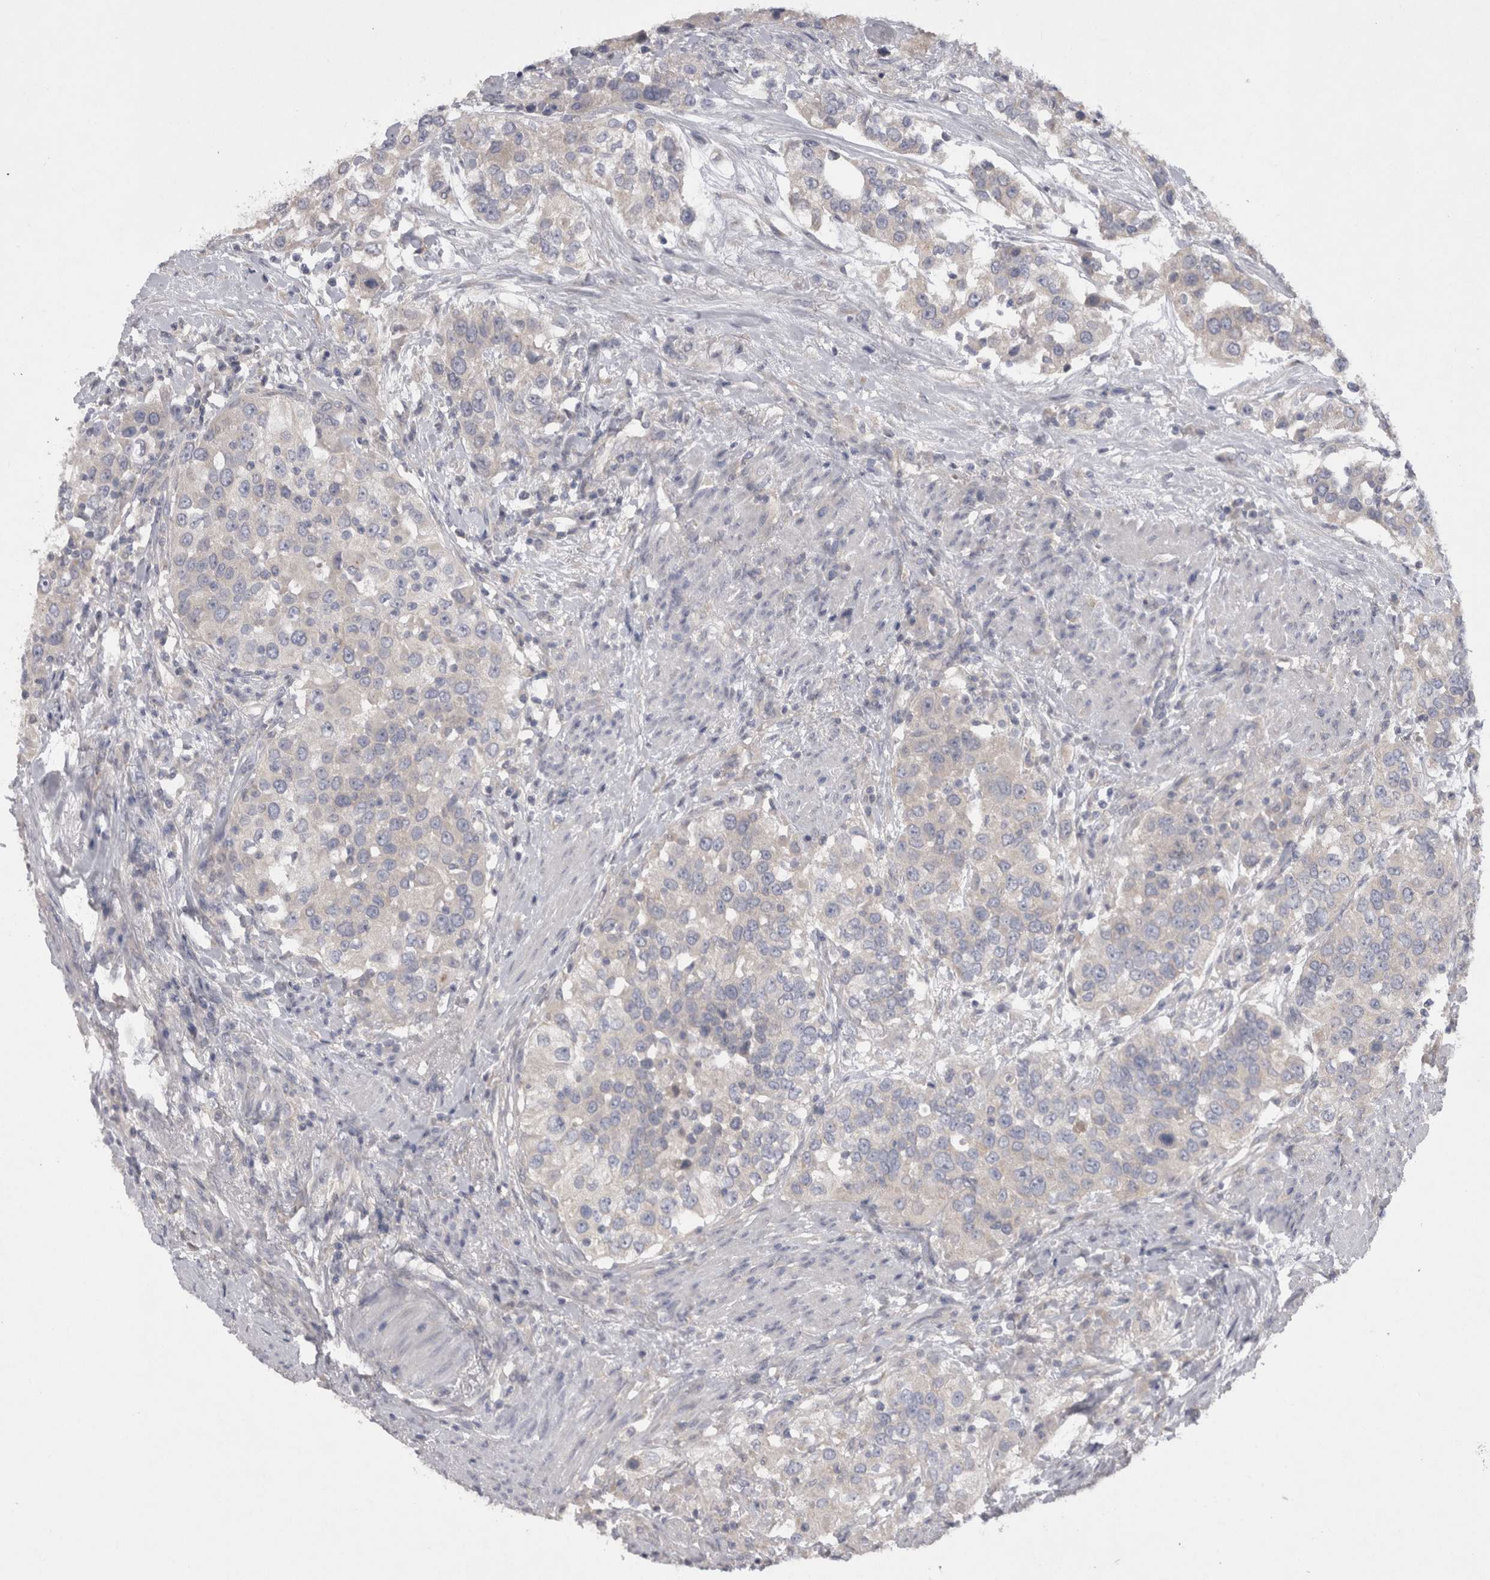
{"staining": {"intensity": "negative", "quantity": "none", "location": "none"}, "tissue": "urothelial cancer", "cell_type": "Tumor cells", "image_type": "cancer", "snomed": [{"axis": "morphology", "description": "Urothelial carcinoma, High grade"}, {"axis": "topography", "description": "Urinary bladder"}], "caption": "Immunohistochemistry image of neoplastic tissue: urothelial cancer stained with DAB demonstrates no significant protein expression in tumor cells.", "gene": "LRRC40", "patient": {"sex": "female", "age": 80}}